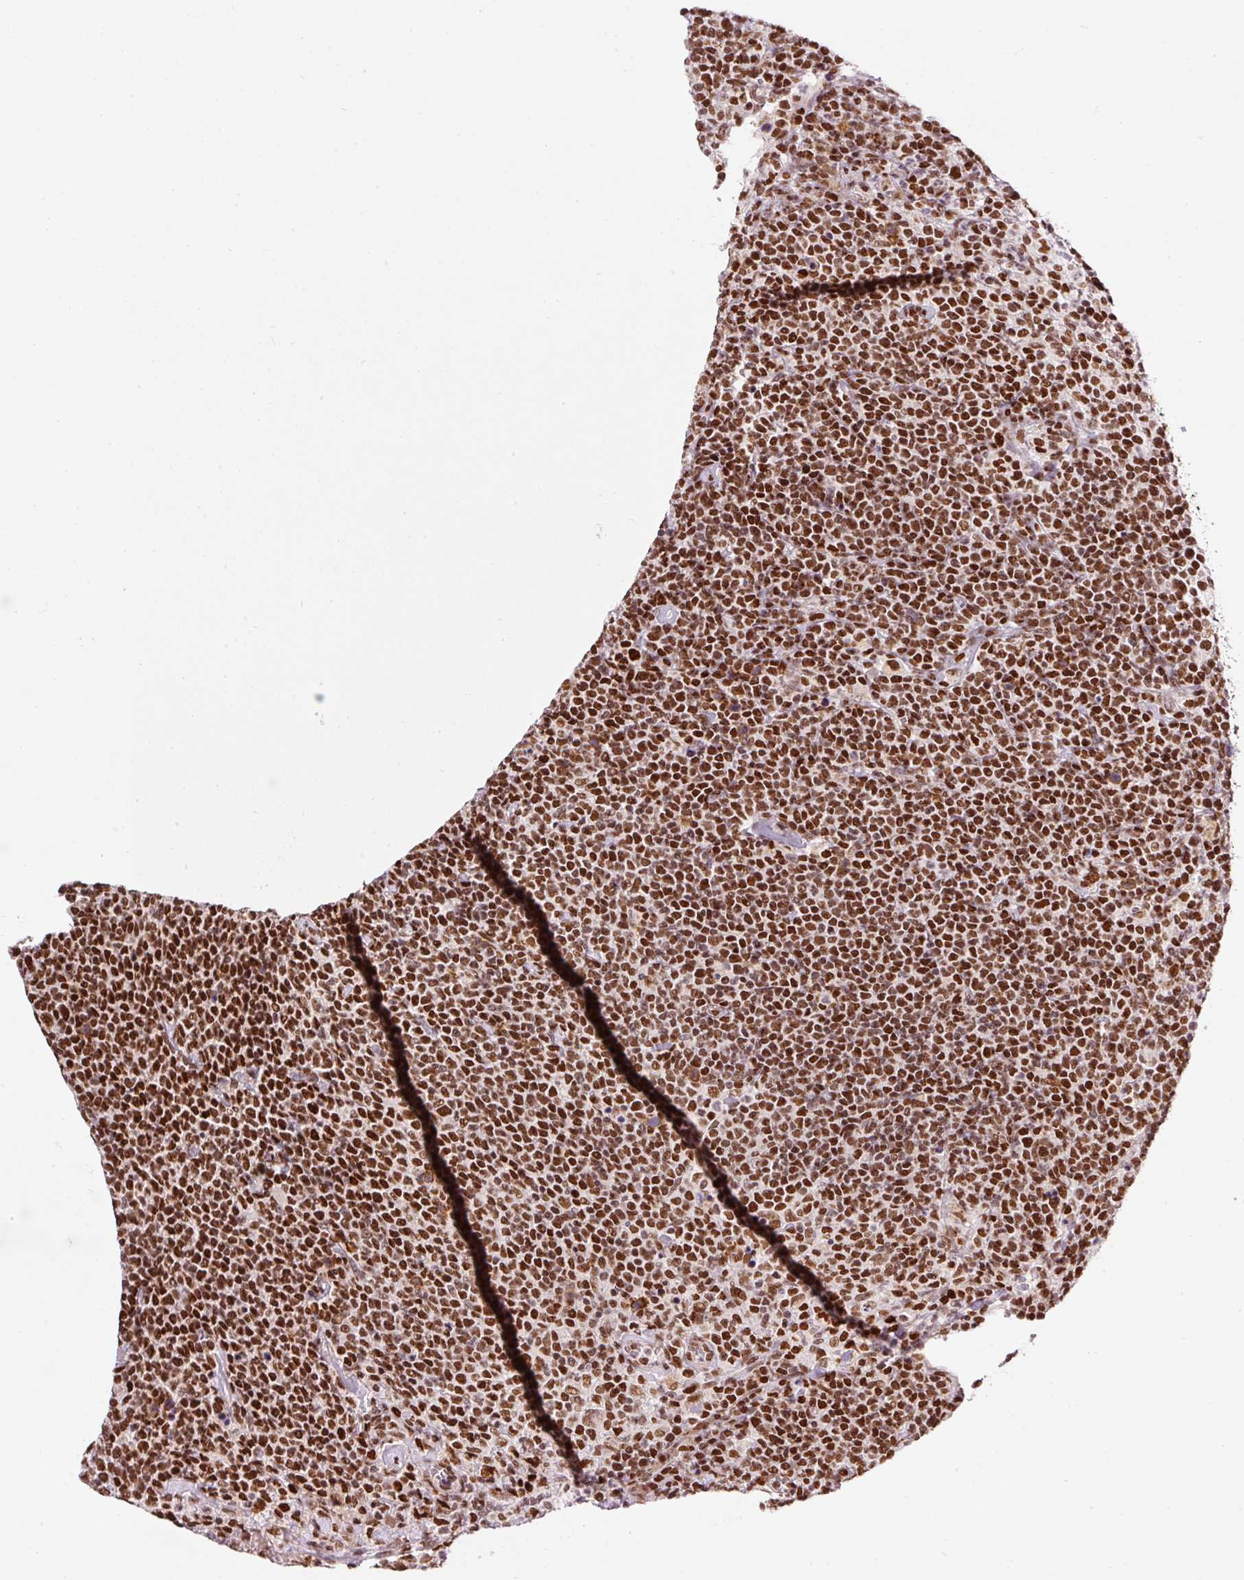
{"staining": {"intensity": "strong", "quantity": ">75%", "location": "nuclear"}, "tissue": "lymphoma", "cell_type": "Tumor cells", "image_type": "cancer", "snomed": [{"axis": "morphology", "description": "Malignant lymphoma, non-Hodgkin's type, High grade"}, {"axis": "topography", "description": "Lymph node"}], "caption": "Lymphoma tissue shows strong nuclear positivity in approximately >75% of tumor cells", "gene": "HNRNPC", "patient": {"sex": "male", "age": 61}}